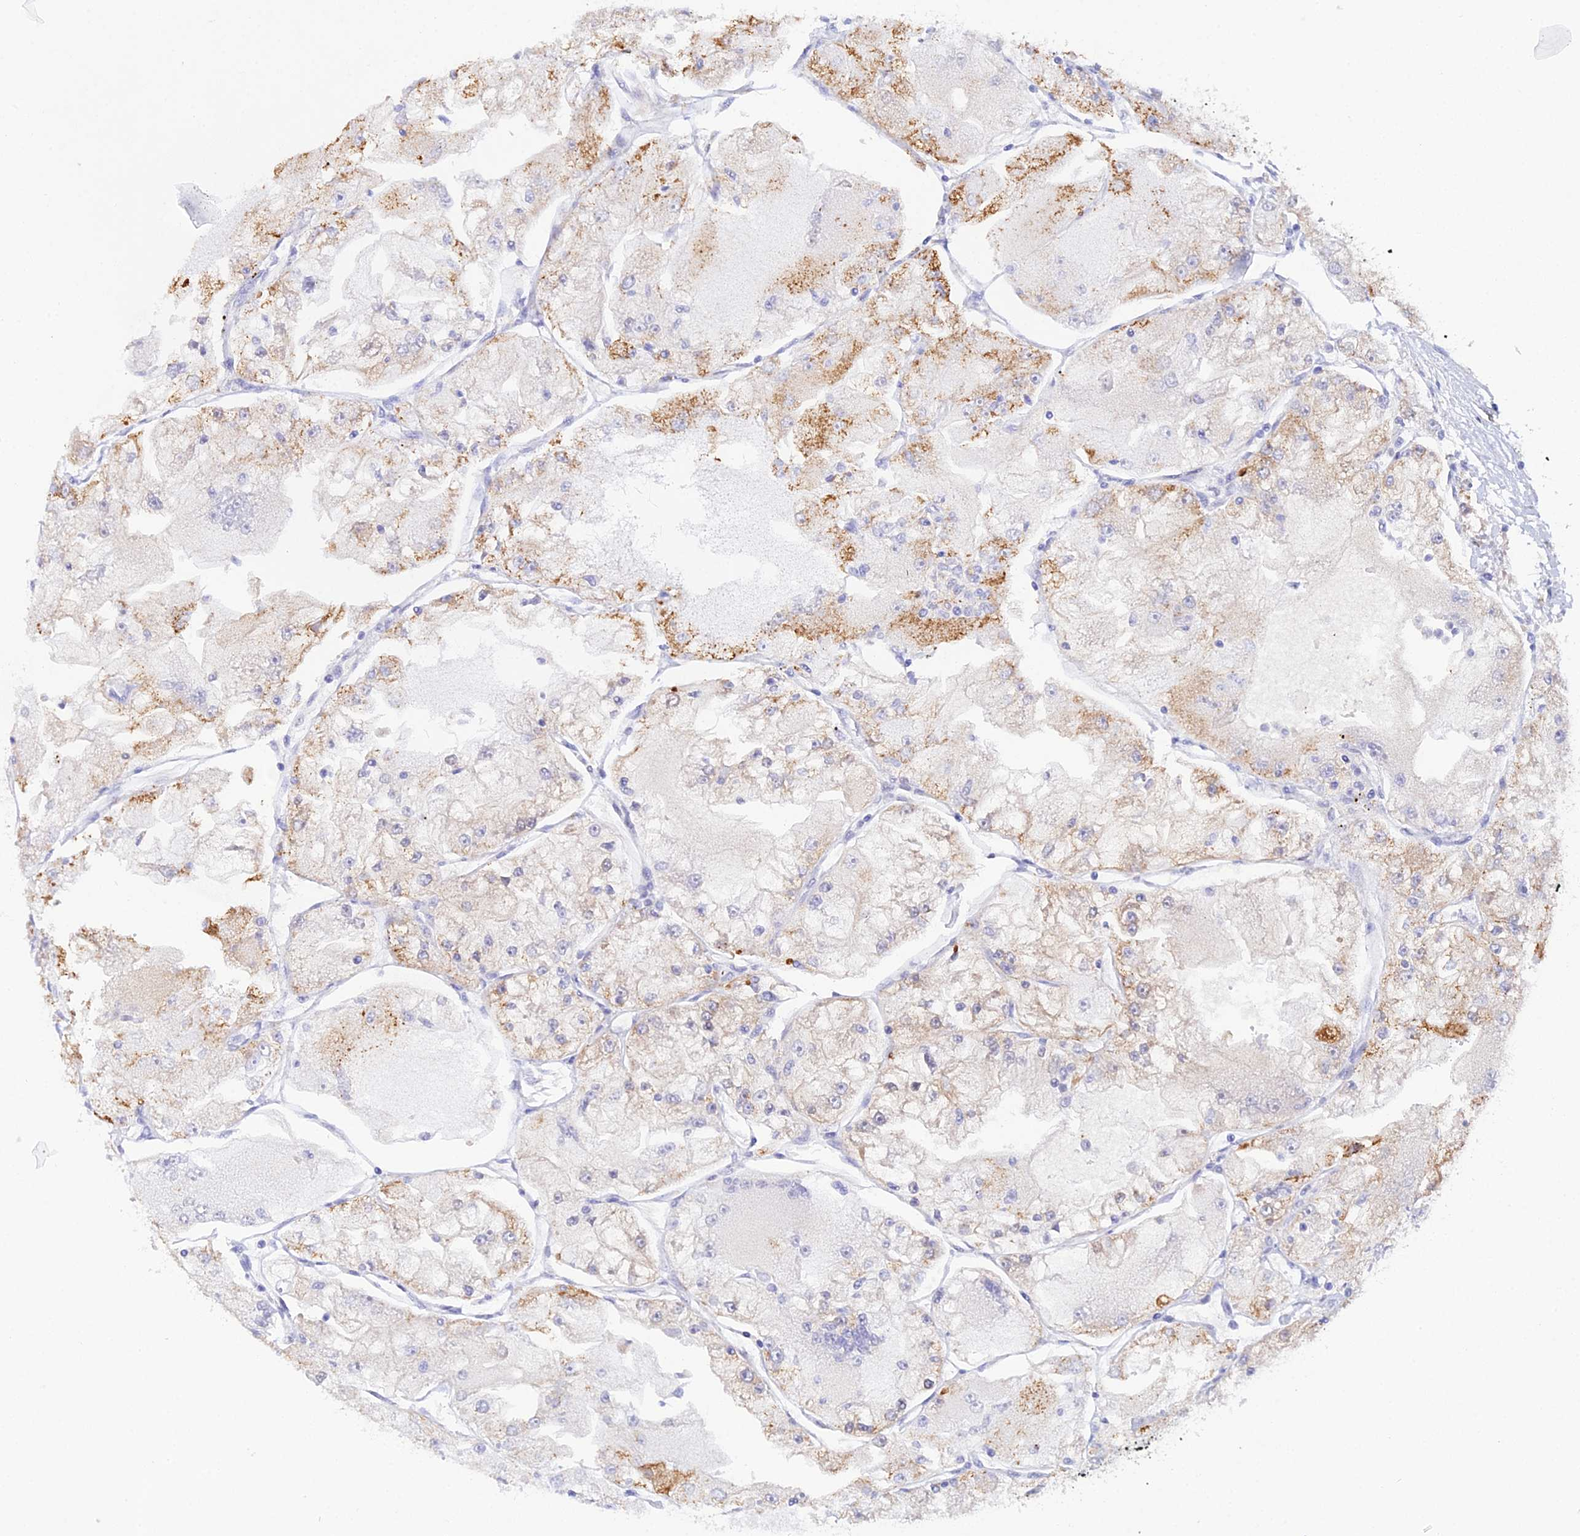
{"staining": {"intensity": "moderate", "quantity": "<25%", "location": "cytoplasmic/membranous"}, "tissue": "renal cancer", "cell_type": "Tumor cells", "image_type": "cancer", "snomed": [{"axis": "morphology", "description": "Adenocarcinoma, NOS"}, {"axis": "topography", "description": "Kidney"}], "caption": "High-power microscopy captured an IHC micrograph of renal cancer (adenocarcinoma), revealing moderate cytoplasmic/membranous staining in approximately <25% of tumor cells.", "gene": "MXRA7", "patient": {"sex": "female", "age": 72}}